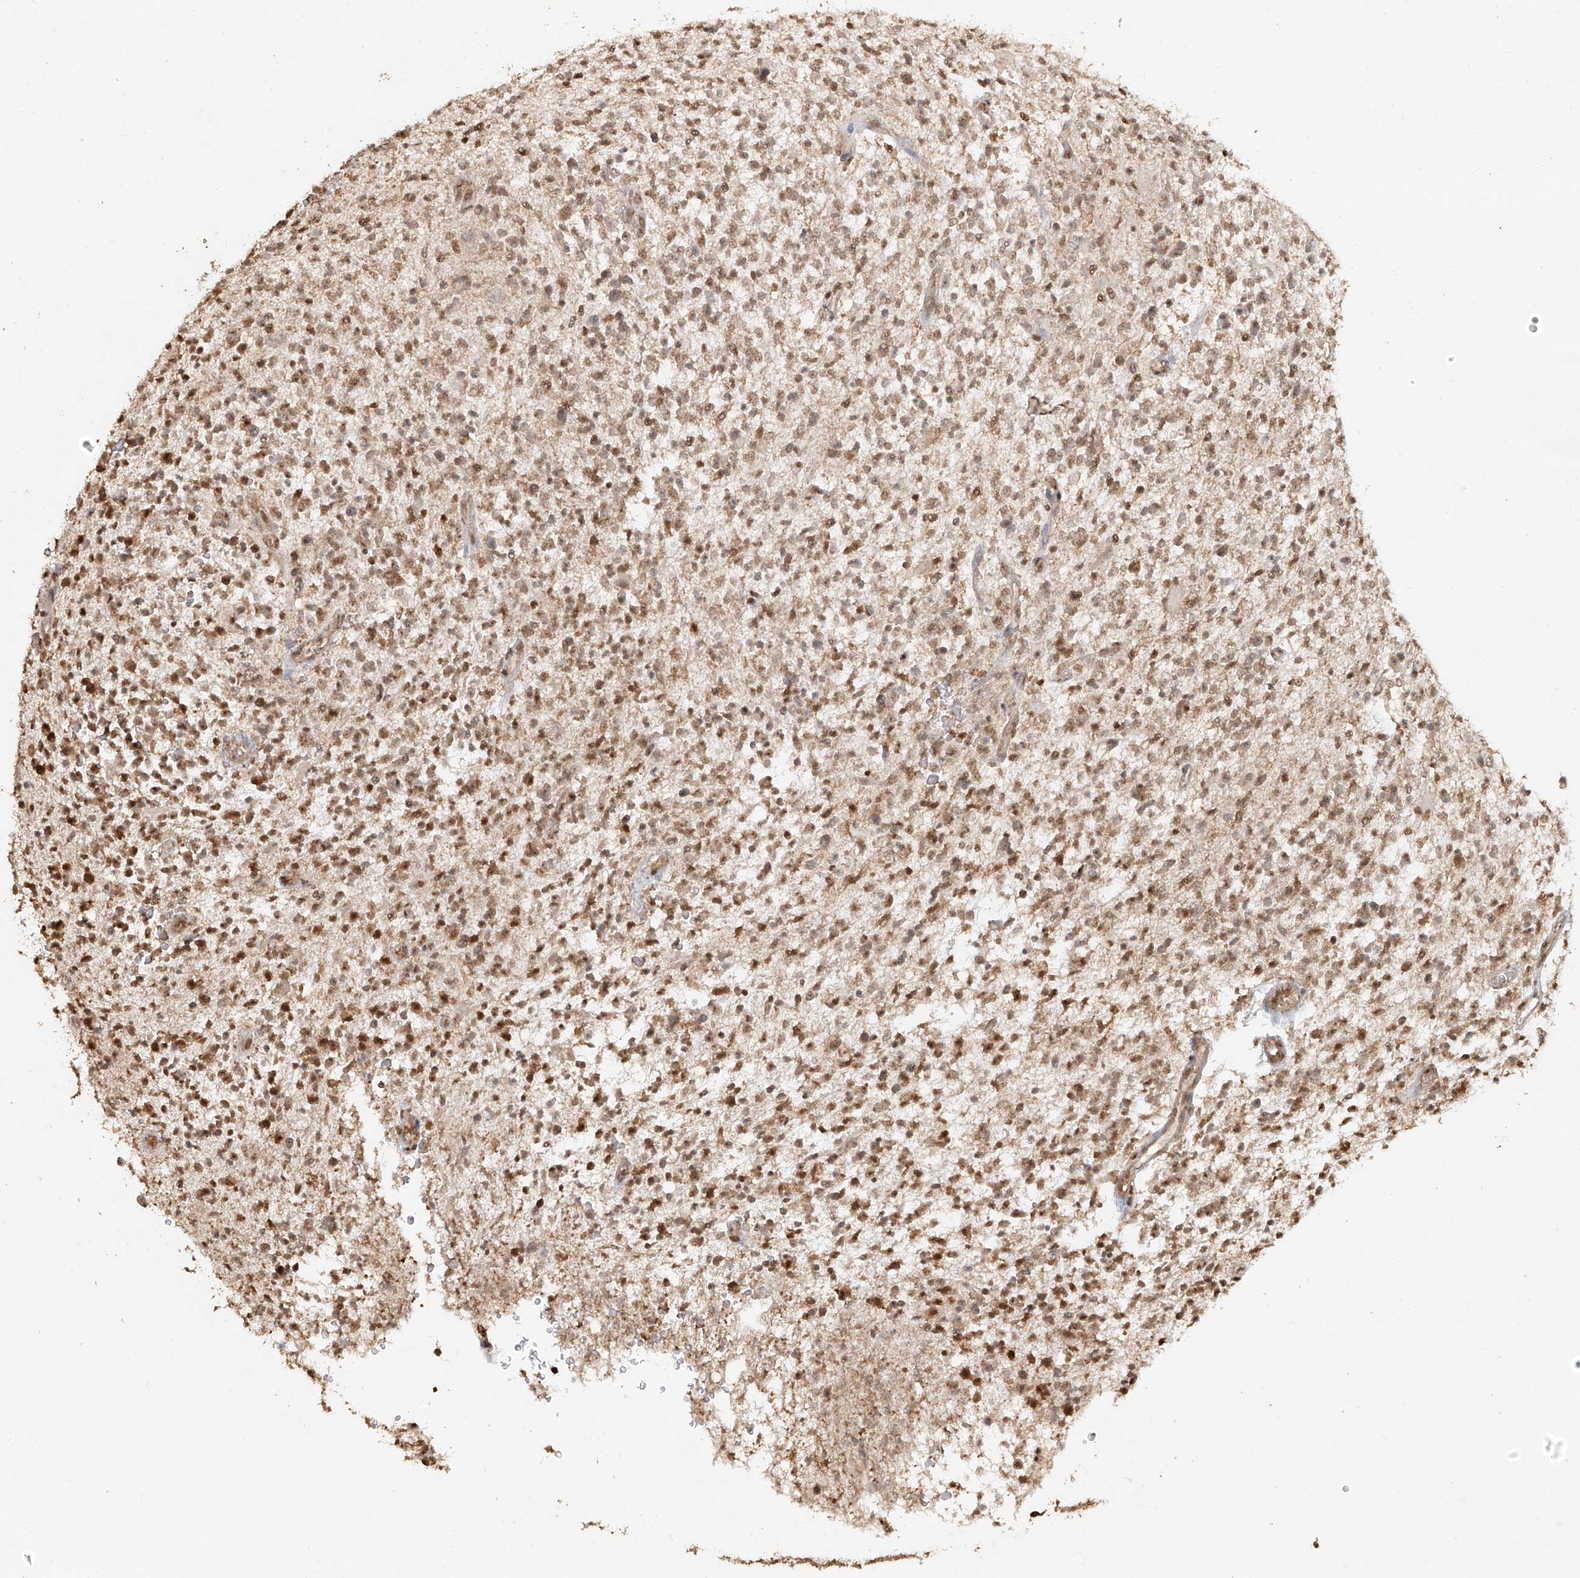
{"staining": {"intensity": "moderate", "quantity": ">75%", "location": "cytoplasmic/membranous,nuclear"}, "tissue": "glioma", "cell_type": "Tumor cells", "image_type": "cancer", "snomed": [{"axis": "morphology", "description": "Glioma, malignant, High grade"}, {"axis": "topography", "description": "Brain"}], "caption": "Moderate cytoplasmic/membranous and nuclear protein positivity is seen in approximately >75% of tumor cells in high-grade glioma (malignant).", "gene": "TIGAR", "patient": {"sex": "male", "age": 48}}